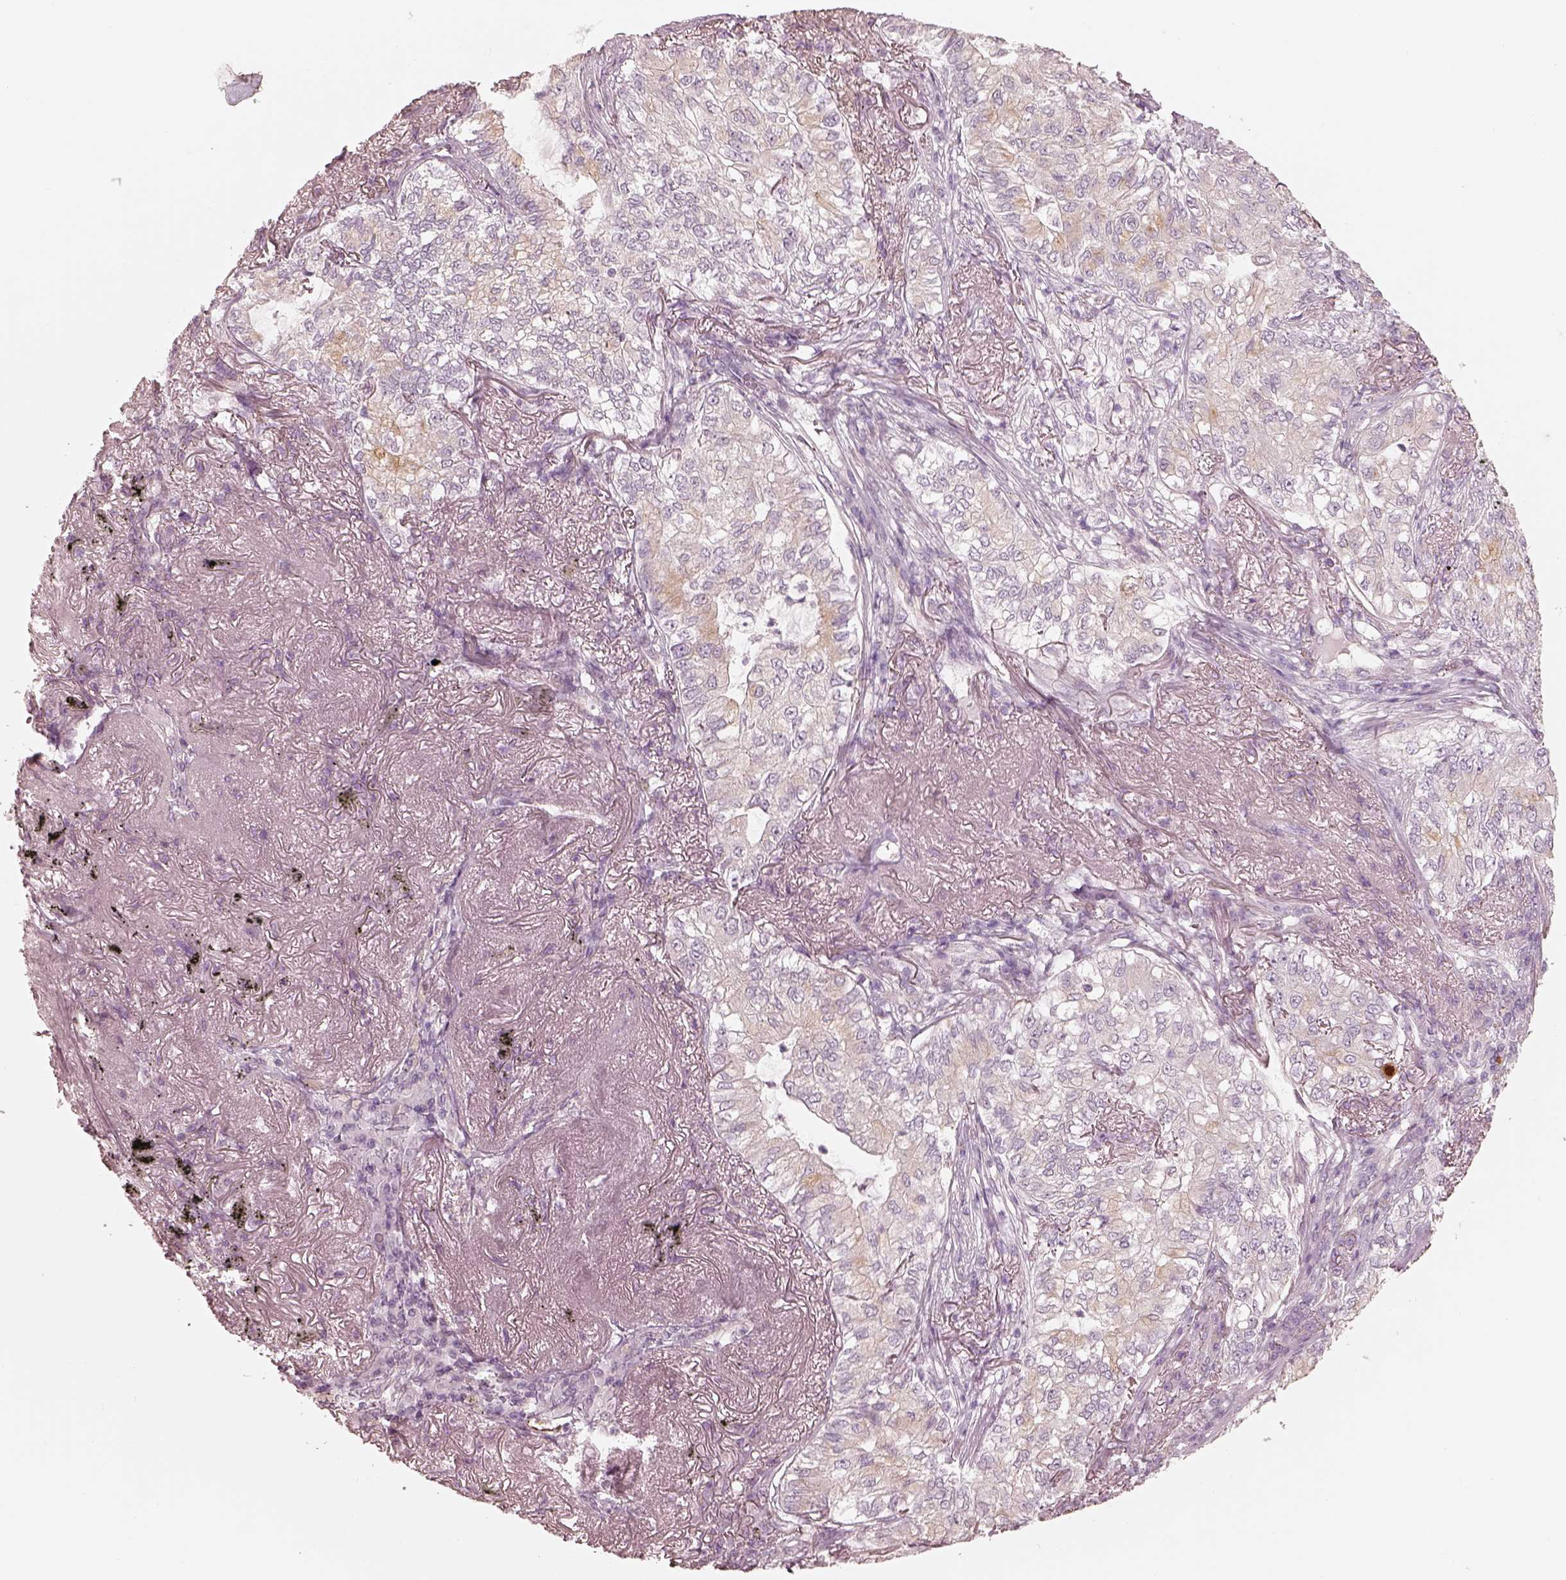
{"staining": {"intensity": "weak", "quantity": "<25%", "location": "cytoplasmic/membranous"}, "tissue": "lung cancer", "cell_type": "Tumor cells", "image_type": "cancer", "snomed": [{"axis": "morphology", "description": "Adenocarcinoma, NOS"}, {"axis": "topography", "description": "Lung"}], "caption": "Tumor cells show no significant staining in lung adenocarcinoma.", "gene": "RAB3C", "patient": {"sex": "female", "age": 73}}